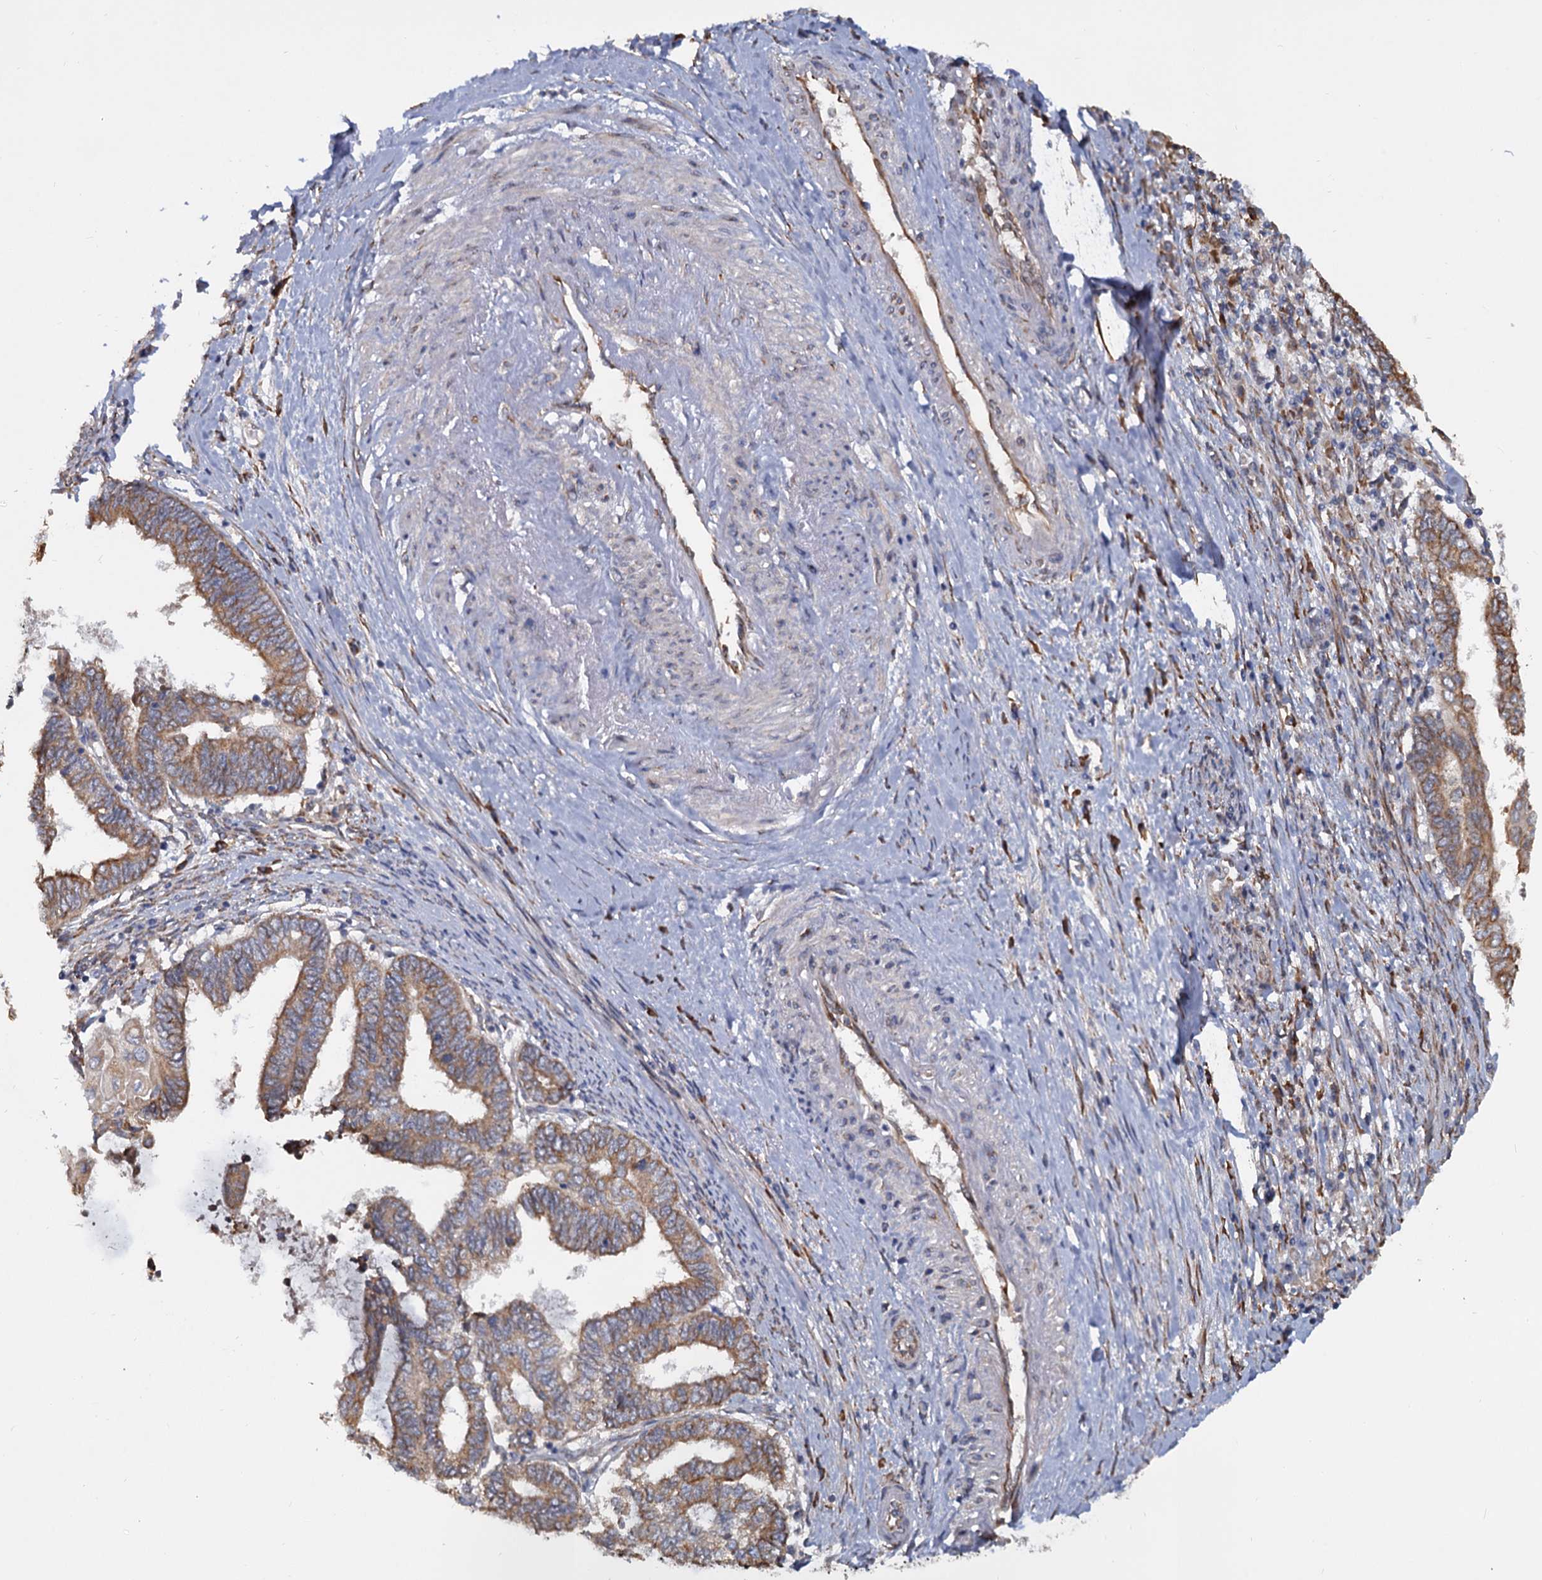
{"staining": {"intensity": "moderate", "quantity": ">75%", "location": "cytoplasmic/membranous"}, "tissue": "endometrial cancer", "cell_type": "Tumor cells", "image_type": "cancer", "snomed": [{"axis": "morphology", "description": "Adenocarcinoma, NOS"}, {"axis": "topography", "description": "Uterus"}, {"axis": "topography", "description": "Endometrium"}], "caption": "Tumor cells demonstrate medium levels of moderate cytoplasmic/membranous positivity in approximately >75% of cells in human adenocarcinoma (endometrial).", "gene": "LRRC51", "patient": {"sex": "female", "age": 70}}